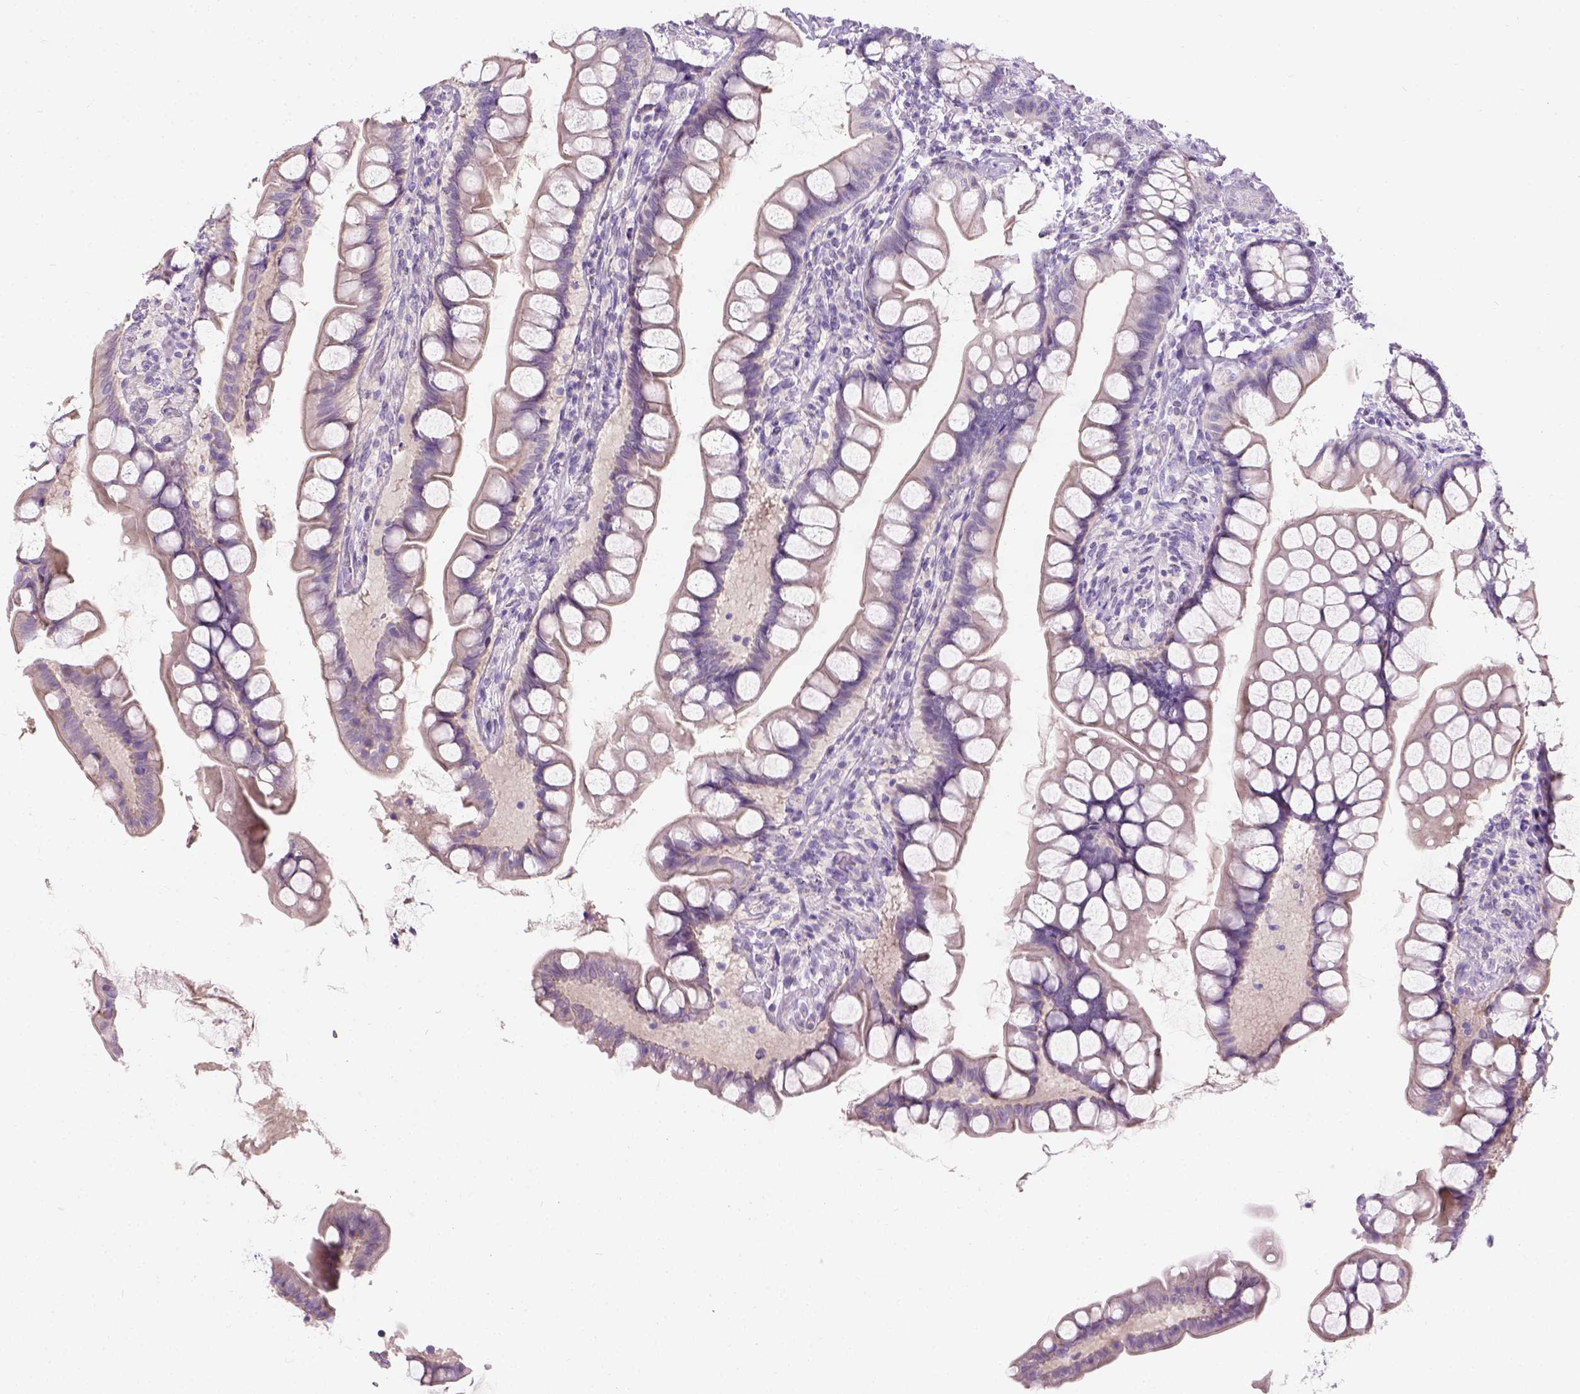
{"staining": {"intensity": "negative", "quantity": "none", "location": "none"}, "tissue": "small intestine", "cell_type": "Glandular cells", "image_type": "normal", "snomed": [{"axis": "morphology", "description": "Normal tissue, NOS"}, {"axis": "topography", "description": "Small intestine"}], "caption": "The micrograph exhibits no significant positivity in glandular cells of small intestine.", "gene": "C20orf144", "patient": {"sex": "male", "age": 70}}